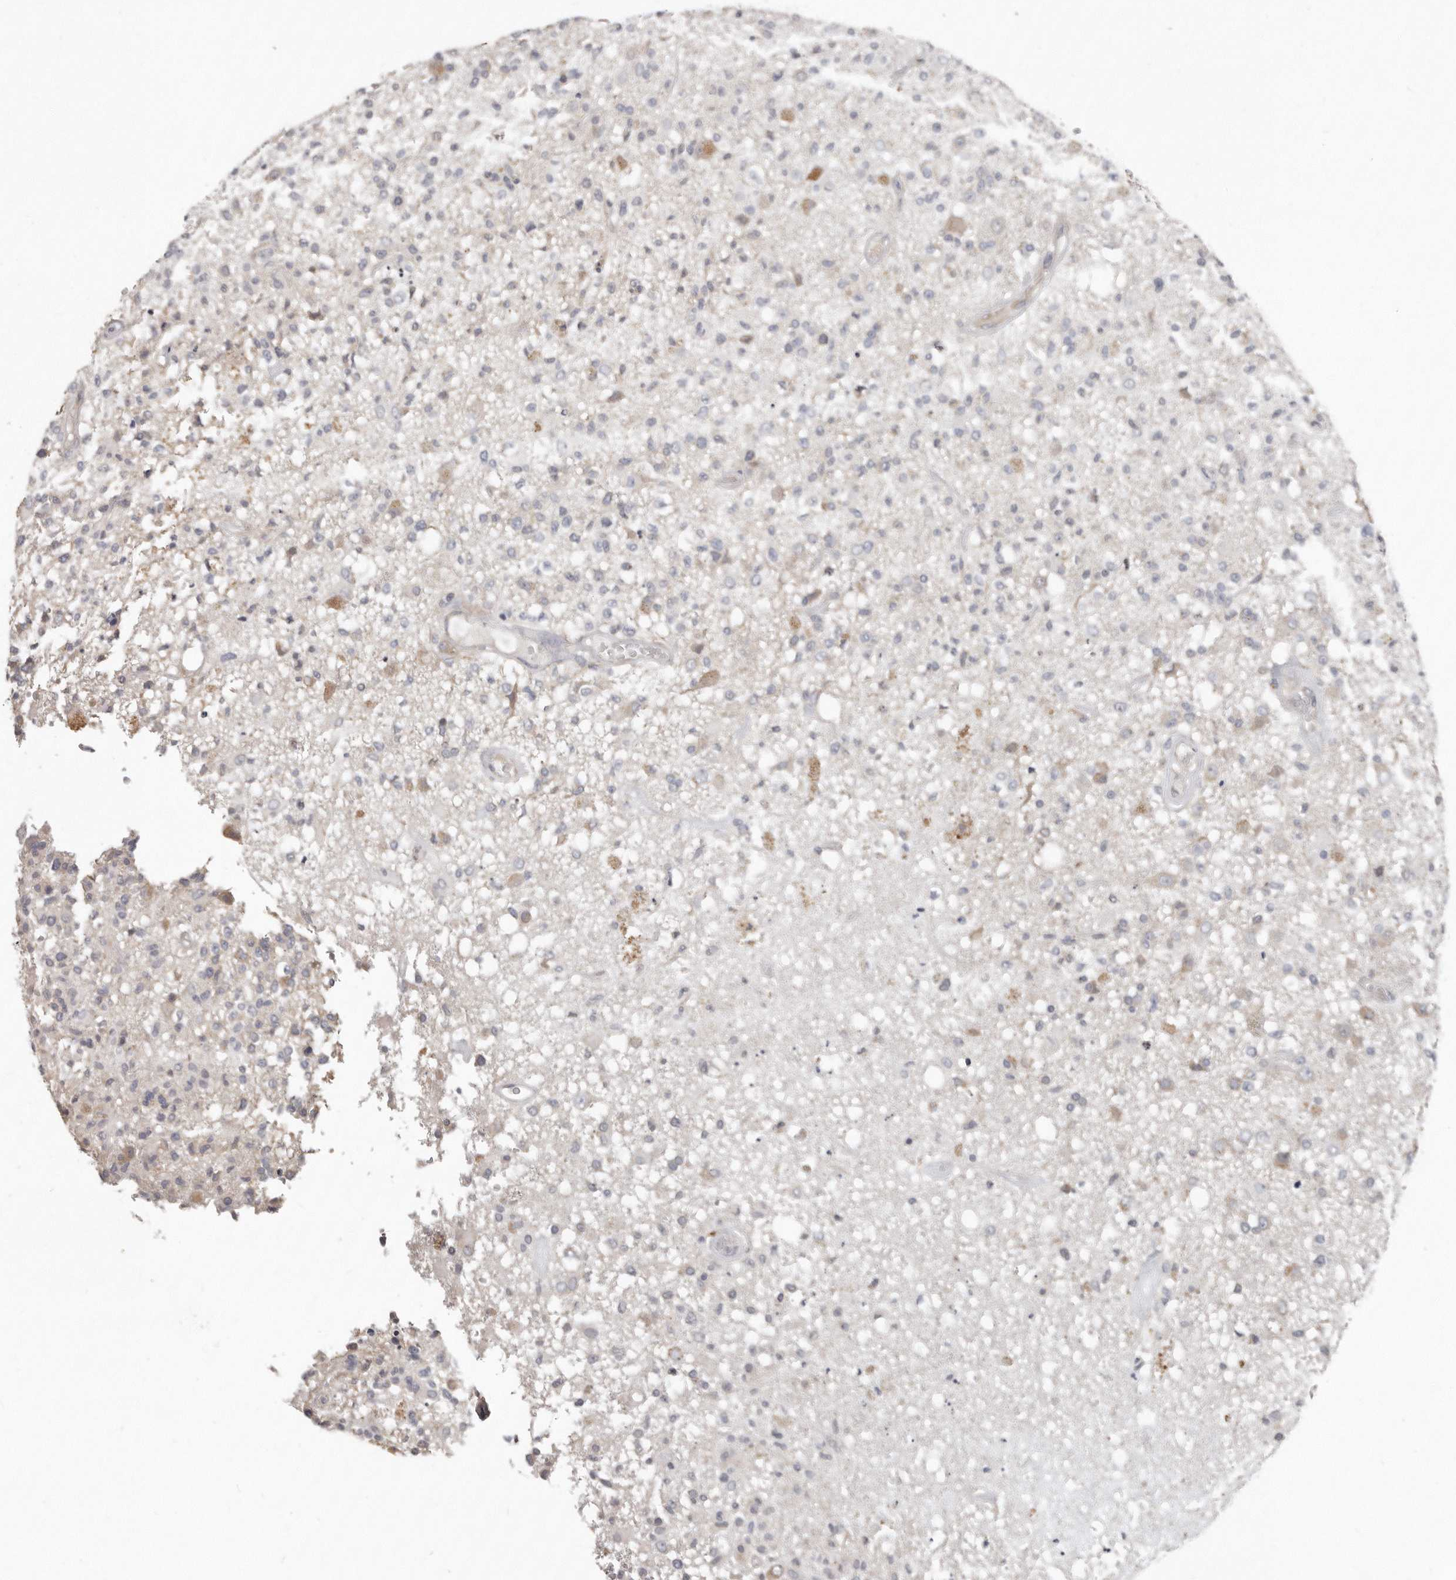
{"staining": {"intensity": "negative", "quantity": "none", "location": "none"}, "tissue": "glioma", "cell_type": "Tumor cells", "image_type": "cancer", "snomed": [{"axis": "morphology", "description": "Glioma, malignant, High grade"}, {"axis": "morphology", "description": "Glioblastoma, NOS"}, {"axis": "topography", "description": "Brain"}], "caption": "A high-resolution photomicrograph shows IHC staining of high-grade glioma (malignant), which reveals no significant positivity in tumor cells.", "gene": "AKNAD1", "patient": {"sex": "male", "age": 60}}